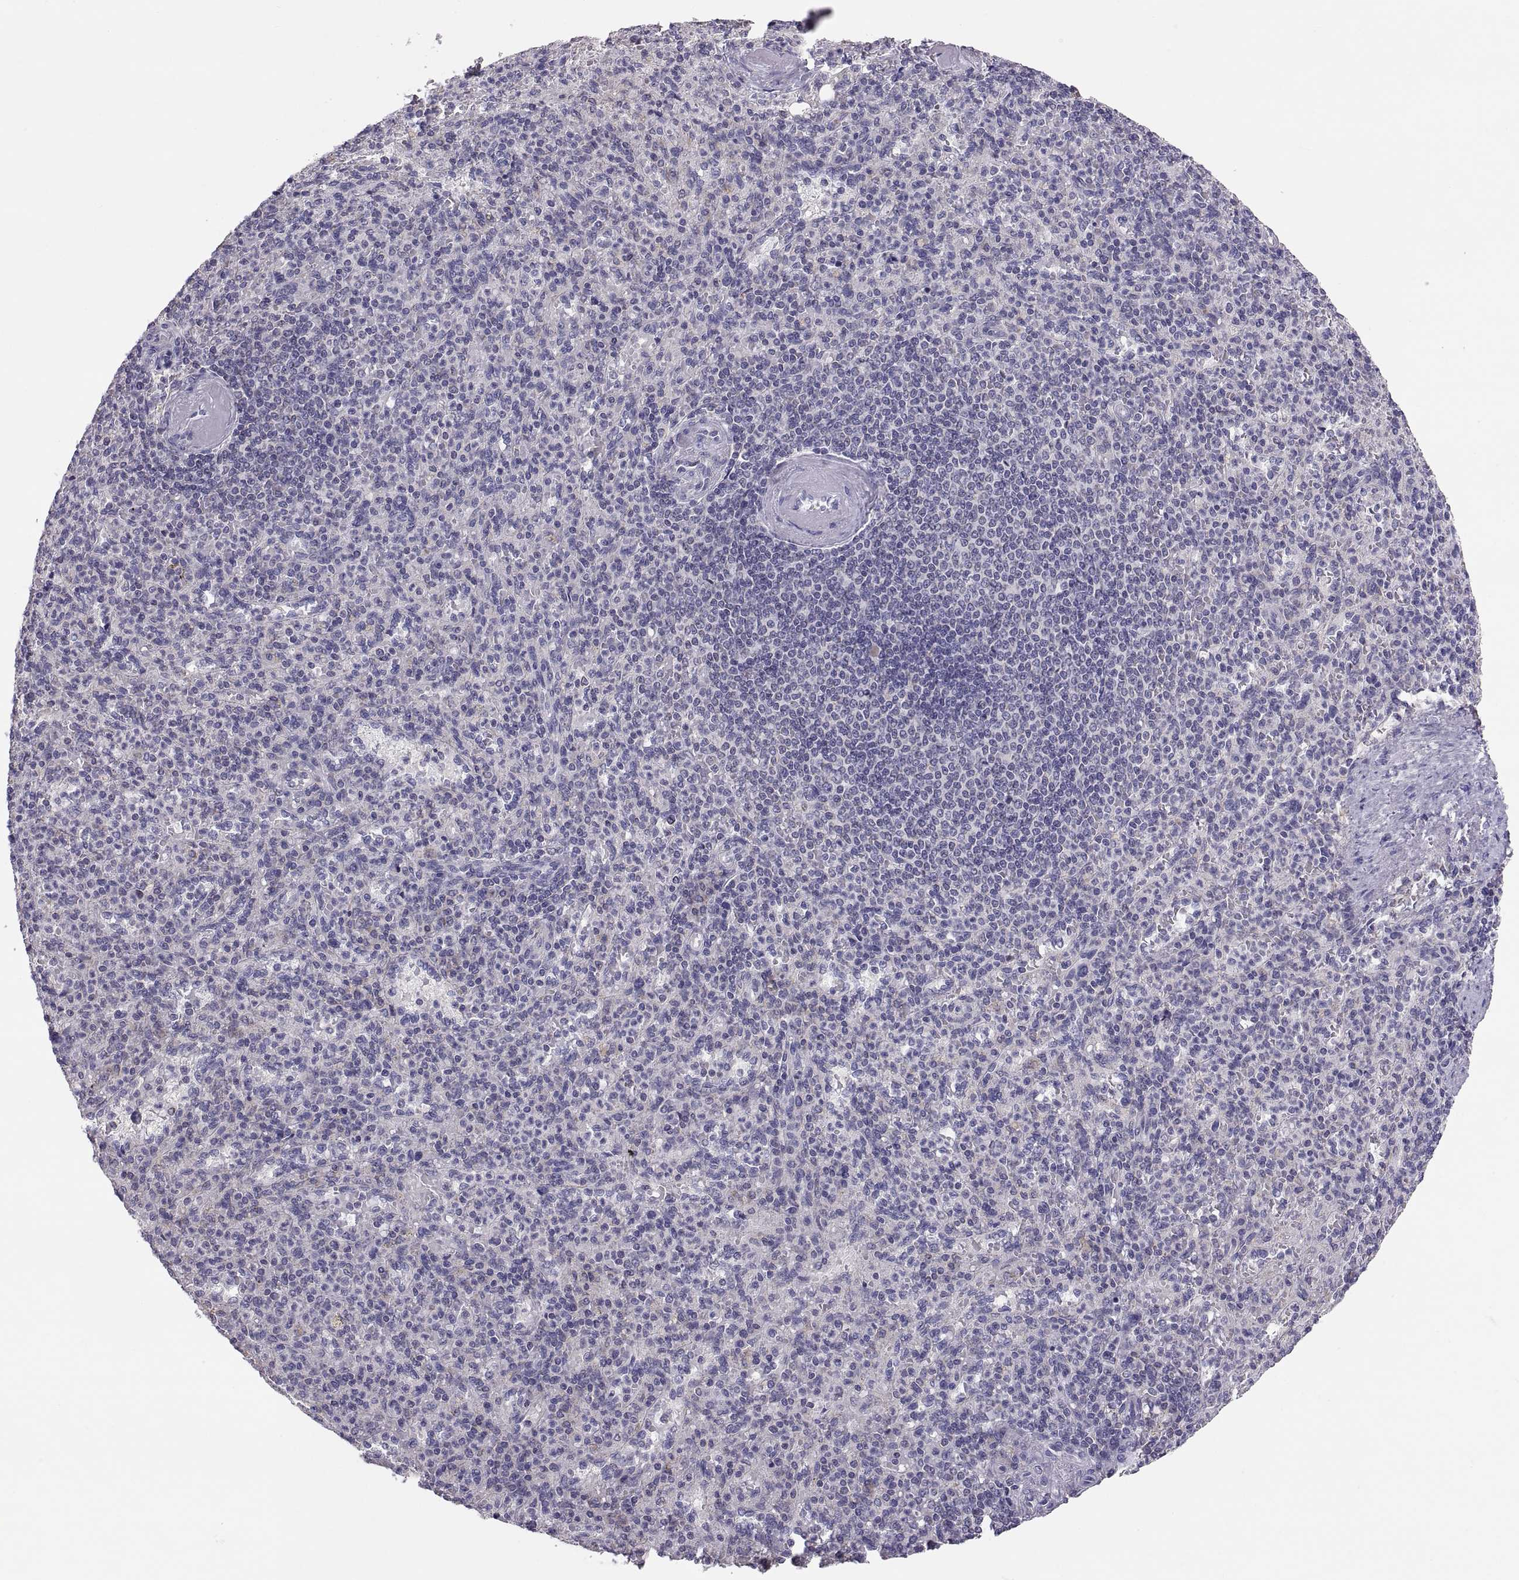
{"staining": {"intensity": "negative", "quantity": "none", "location": "none"}, "tissue": "spleen", "cell_type": "Cells in red pulp", "image_type": "normal", "snomed": [{"axis": "morphology", "description": "Normal tissue, NOS"}, {"axis": "topography", "description": "Spleen"}], "caption": "The photomicrograph exhibits no staining of cells in red pulp in benign spleen. (Stains: DAB IHC with hematoxylin counter stain, Microscopy: brightfield microscopy at high magnification).", "gene": "TNNC1", "patient": {"sex": "female", "age": 74}}